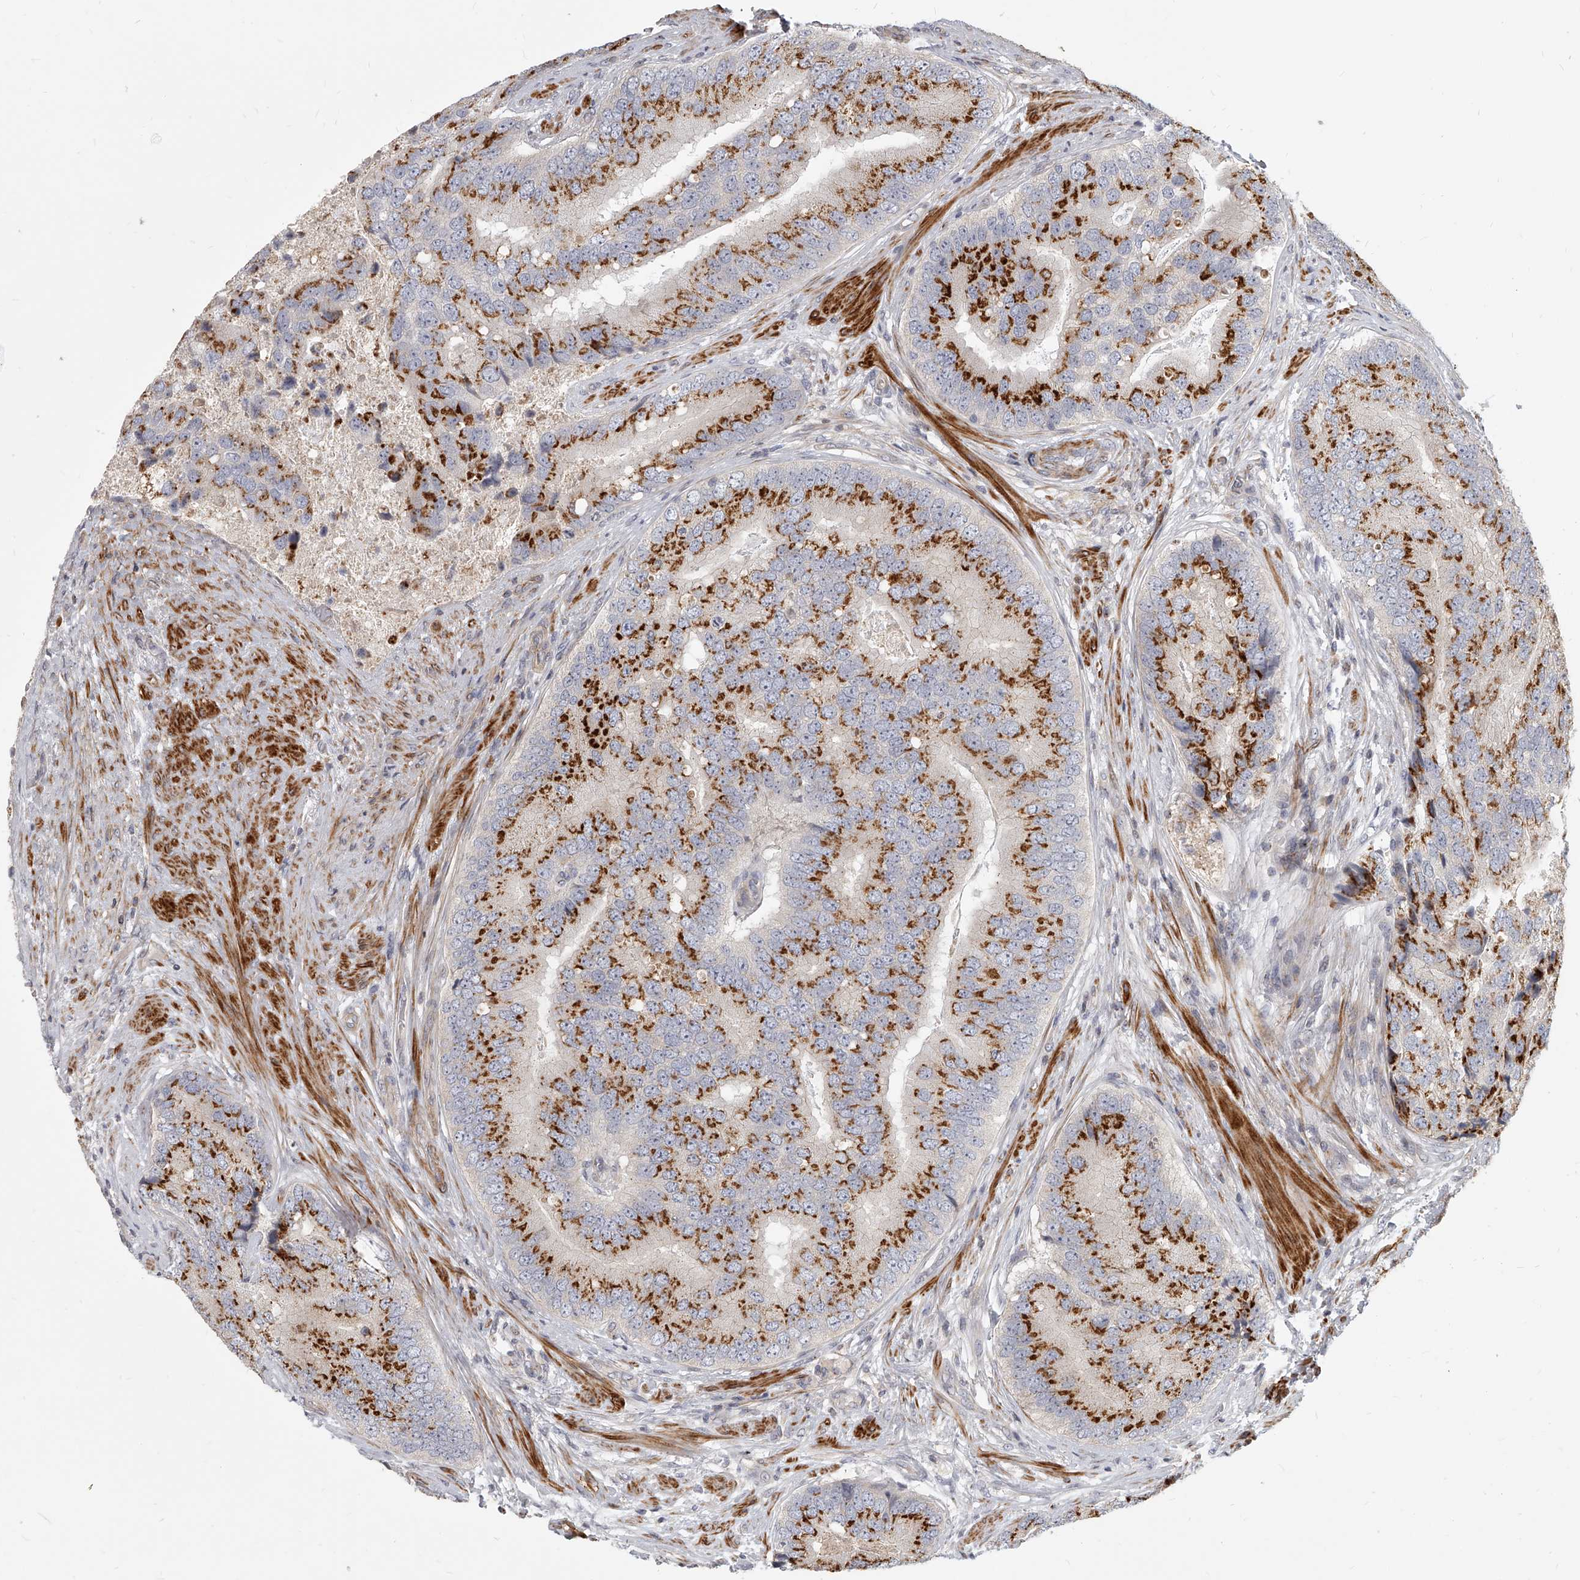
{"staining": {"intensity": "strong", "quantity": "25%-75%", "location": "cytoplasmic/membranous"}, "tissue": "prostate cancer", "cell_type": "Tumor cells", "image_type": "cancer", "snomed": [{"axis": "morphology", "description": "Adenocarcinoma, High grade"}, {"axis": "topography", "description": "Prostate"}], "caption": "Immunohistochemistry (IHC) histopathology image of human prostate cancer stained for a protein (brown), which exhibits high levels of strong cytoplasmic/membranous staining in about 25%-75% of tumor cells.", "gene": "SLC37A1", "patient": {"sex": "male", "age": 70}}